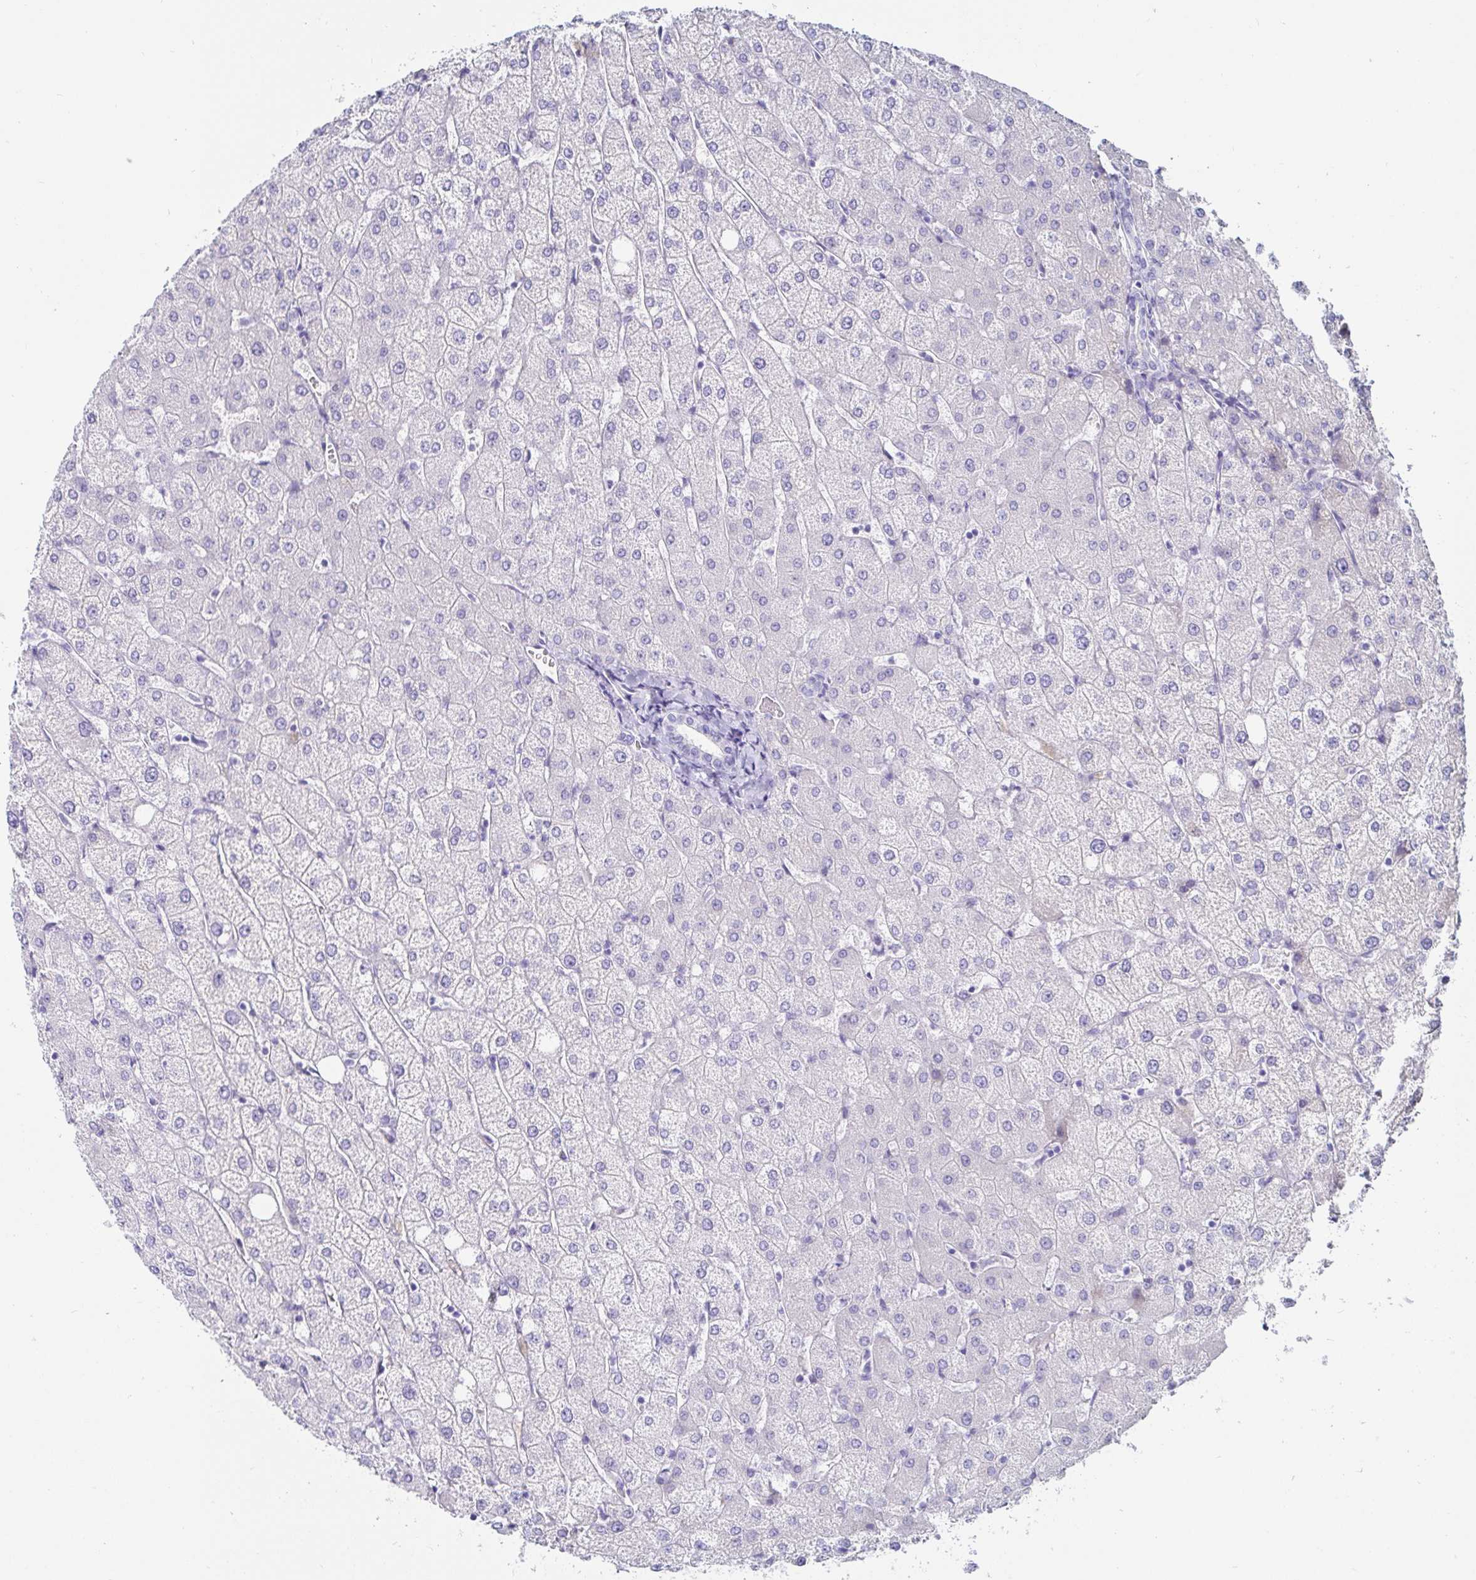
{"staining": {"intensity": "negative", "quantity": "none", "location": "none"}, "tissue": "liver", "cell_type": "Cholangiocytes", "image_type": "normal", "snomed": [{"axis": "morphology", "description": "Normal tissue, NOS"}, {"axis": "topography", "description": "Liver"}], "caption": "High power microscopy histopathology image of an IHC photomicrograph of normal liver, revealing no significant positivity in cholangiocytes.", "gene": "C4orf17", "patient": {"sex": "female", "age": 54}}